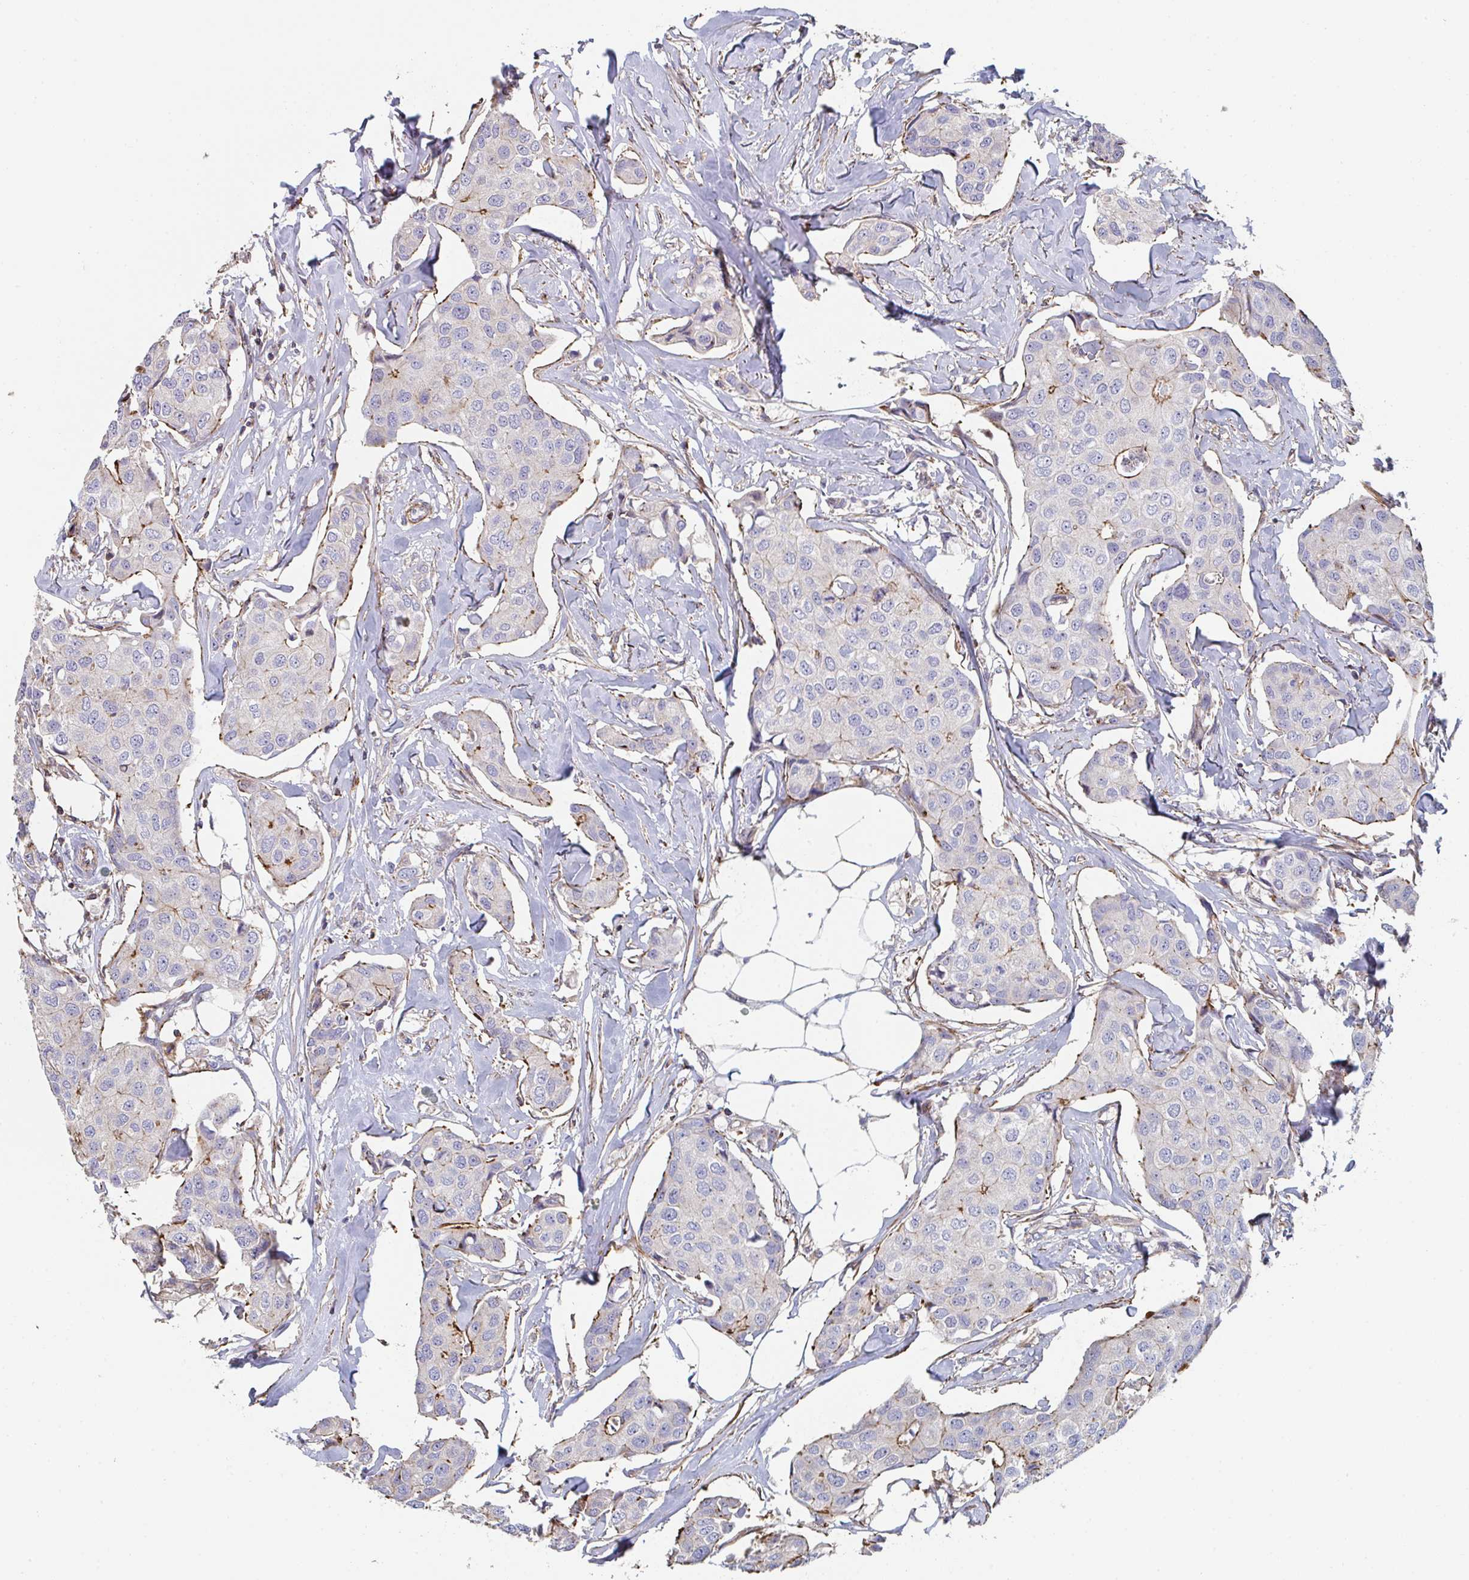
{"staining": {"intensity": "moderate", "quantity": "<25%", "location": "cytoplasmic/membranous"}, "tissue": "breast cancer", "cell_type": "Tumor cells", "image_type": "cancer", "snomed": [{"axis": "morphology", "description": "Duct carcinoma"}, {"axis": "topography", "description": "Breast"}, {"axis": "topography", "description": "Lymph node"}], "caption": "Human breast cancer stained with a brown dye shows moderate cytoplasmic/membranous positive staining in approximately <25% of tumor cells.", "gene": "FZD2", "patient": {"sex": "female", "age": 80}}